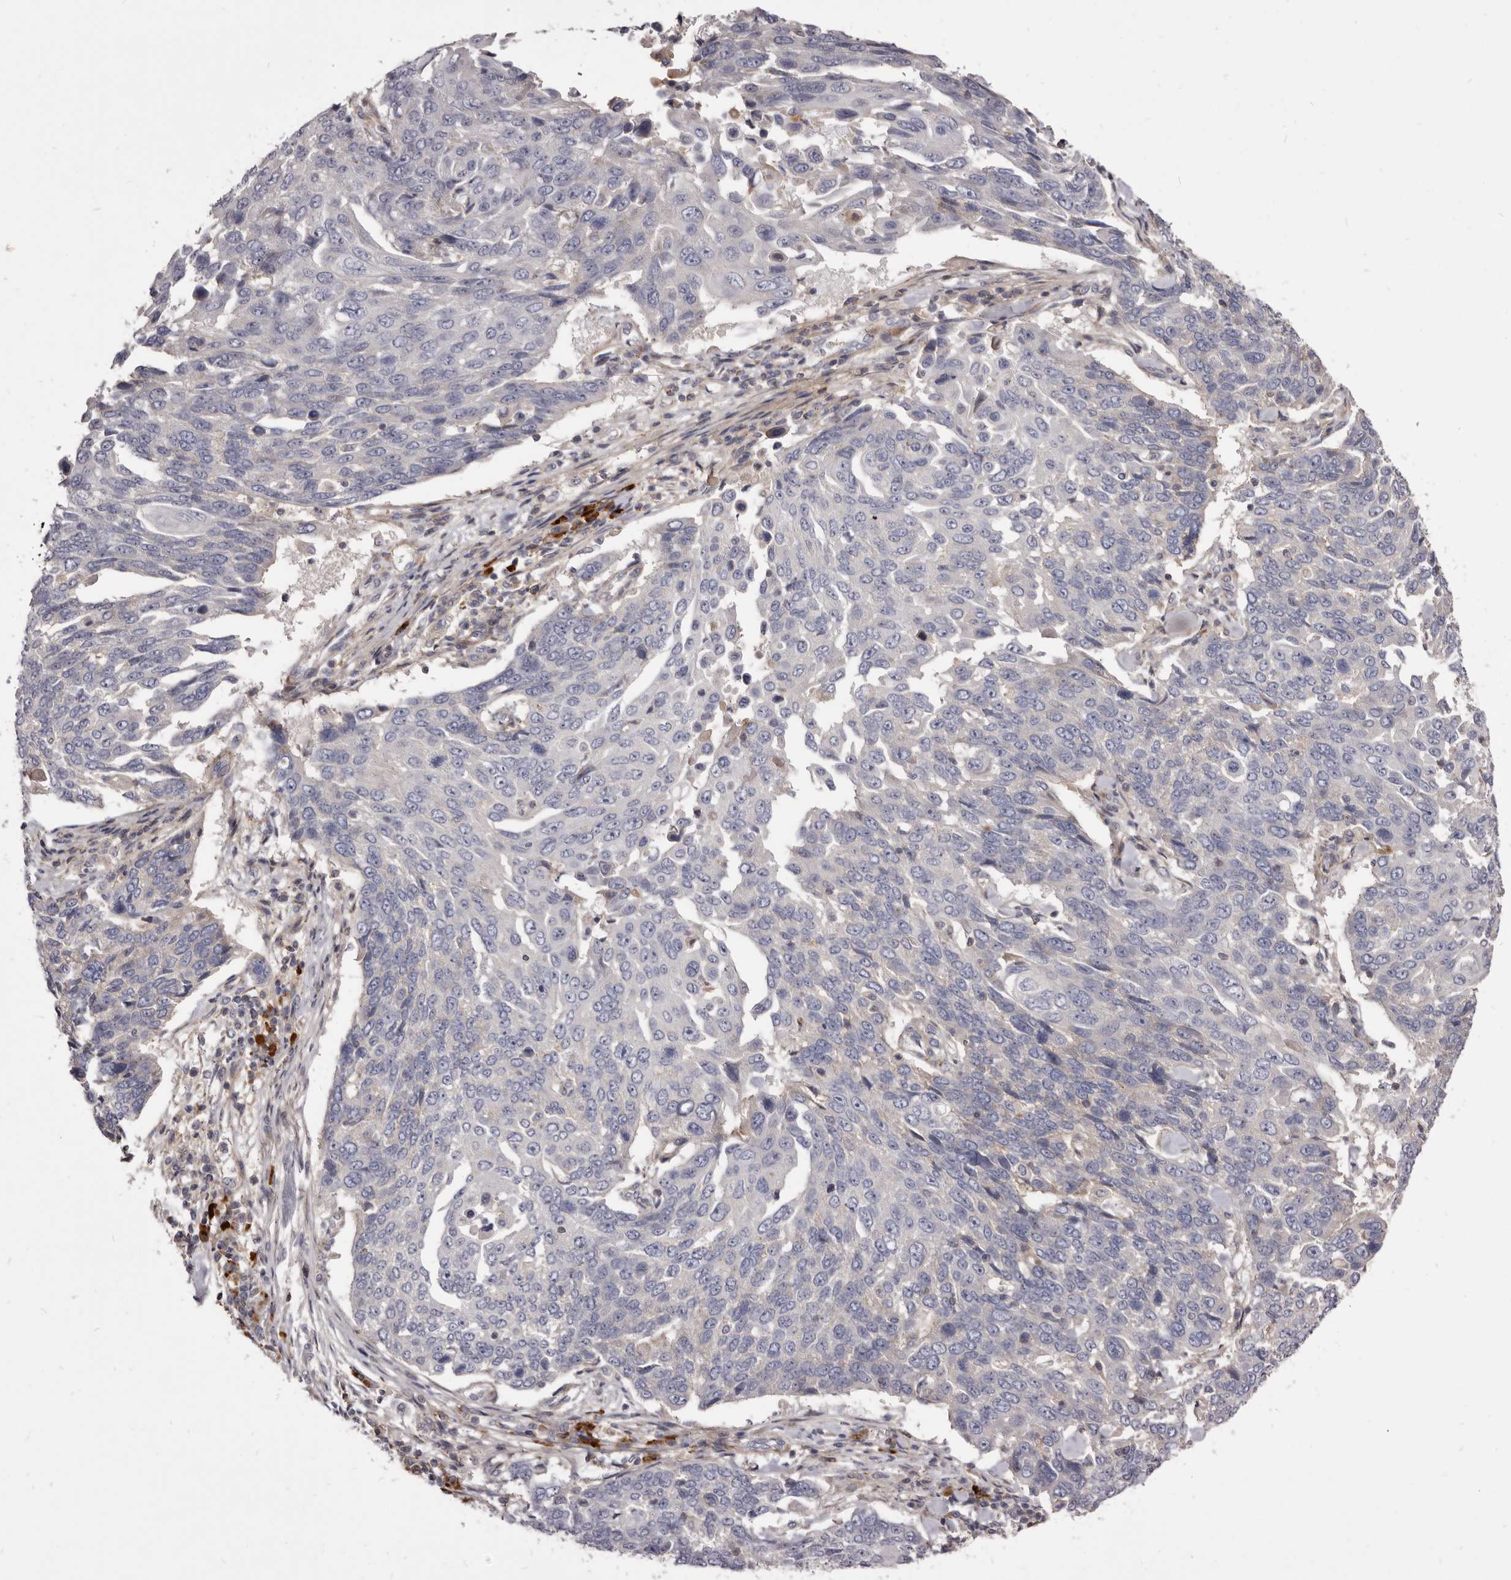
{"staining": {"intensity": "negative", "quantity": "none", "location": "none"}, "tissue": "lung cancer", "cell_type": "Tumor cells", "image_type": "cancer", "snomed": [{"axis": "morphology", "description": "Squamous cell carcinoma, NOS"}, {"axis": "topography", "description": "Lung"}], "caption": "Human lung cancer (squamous cell carcinoma) stained for a protein using immunohistochemistry (IHC) shows no positivity in tumor cells.", "gene": "FAS", "patient": {"sex": "male", "age": 66}}